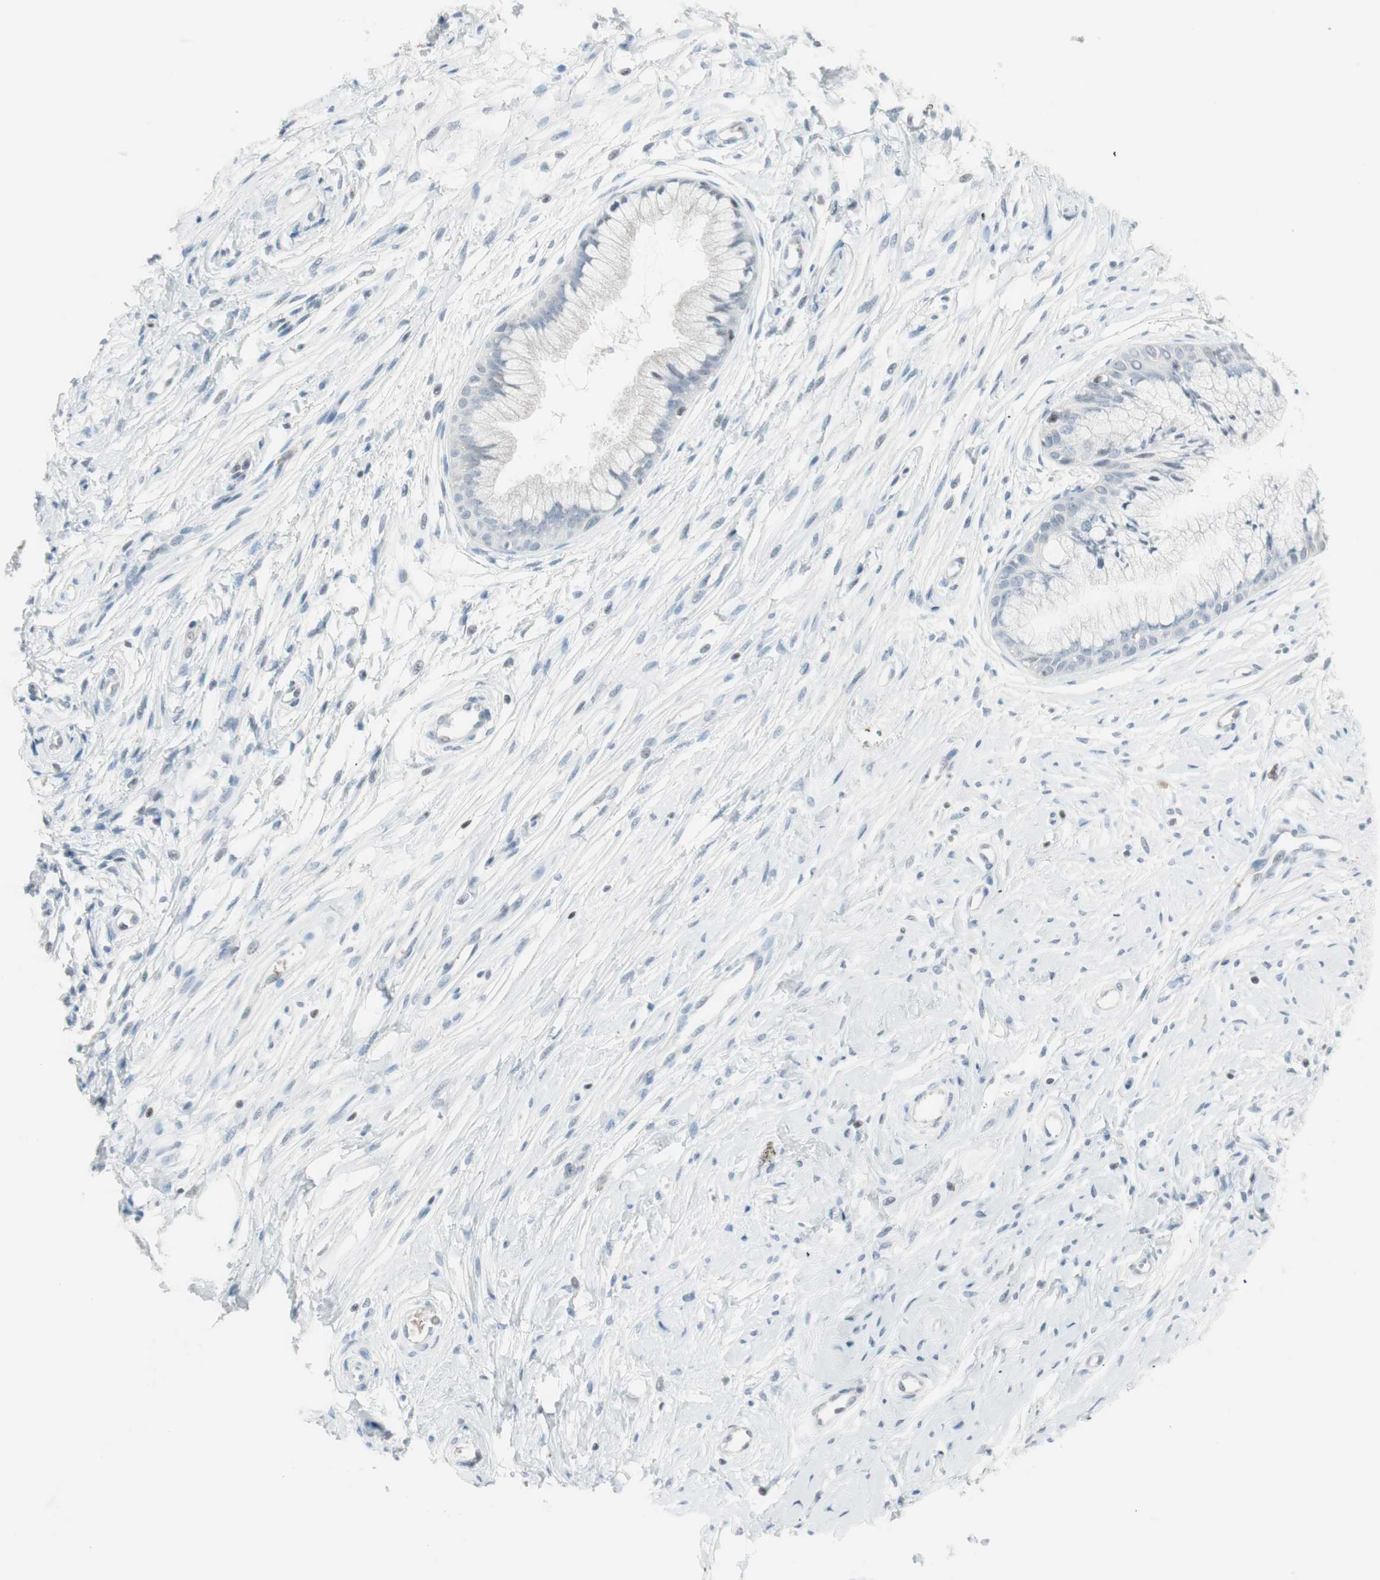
{"staining": {"intensity": "negative", "quantity": "none", "location": "none"}, "tissue": "cervix", "cell_type": "Glandular cells", "image_type": "normal", "snomed": [{"axis": "morphology", "description": "Normal tissue, NOS"}, {"axis": "topography", "description": "Cervix"}], "caption": "DAB (3,3'-diaminobenzidine) immunohistochemical staining of benign human cervix exhibits no significant staining in glandular cells.", "gene": "MAP4K1", "patient": {"sex": "female", "age": 39}}